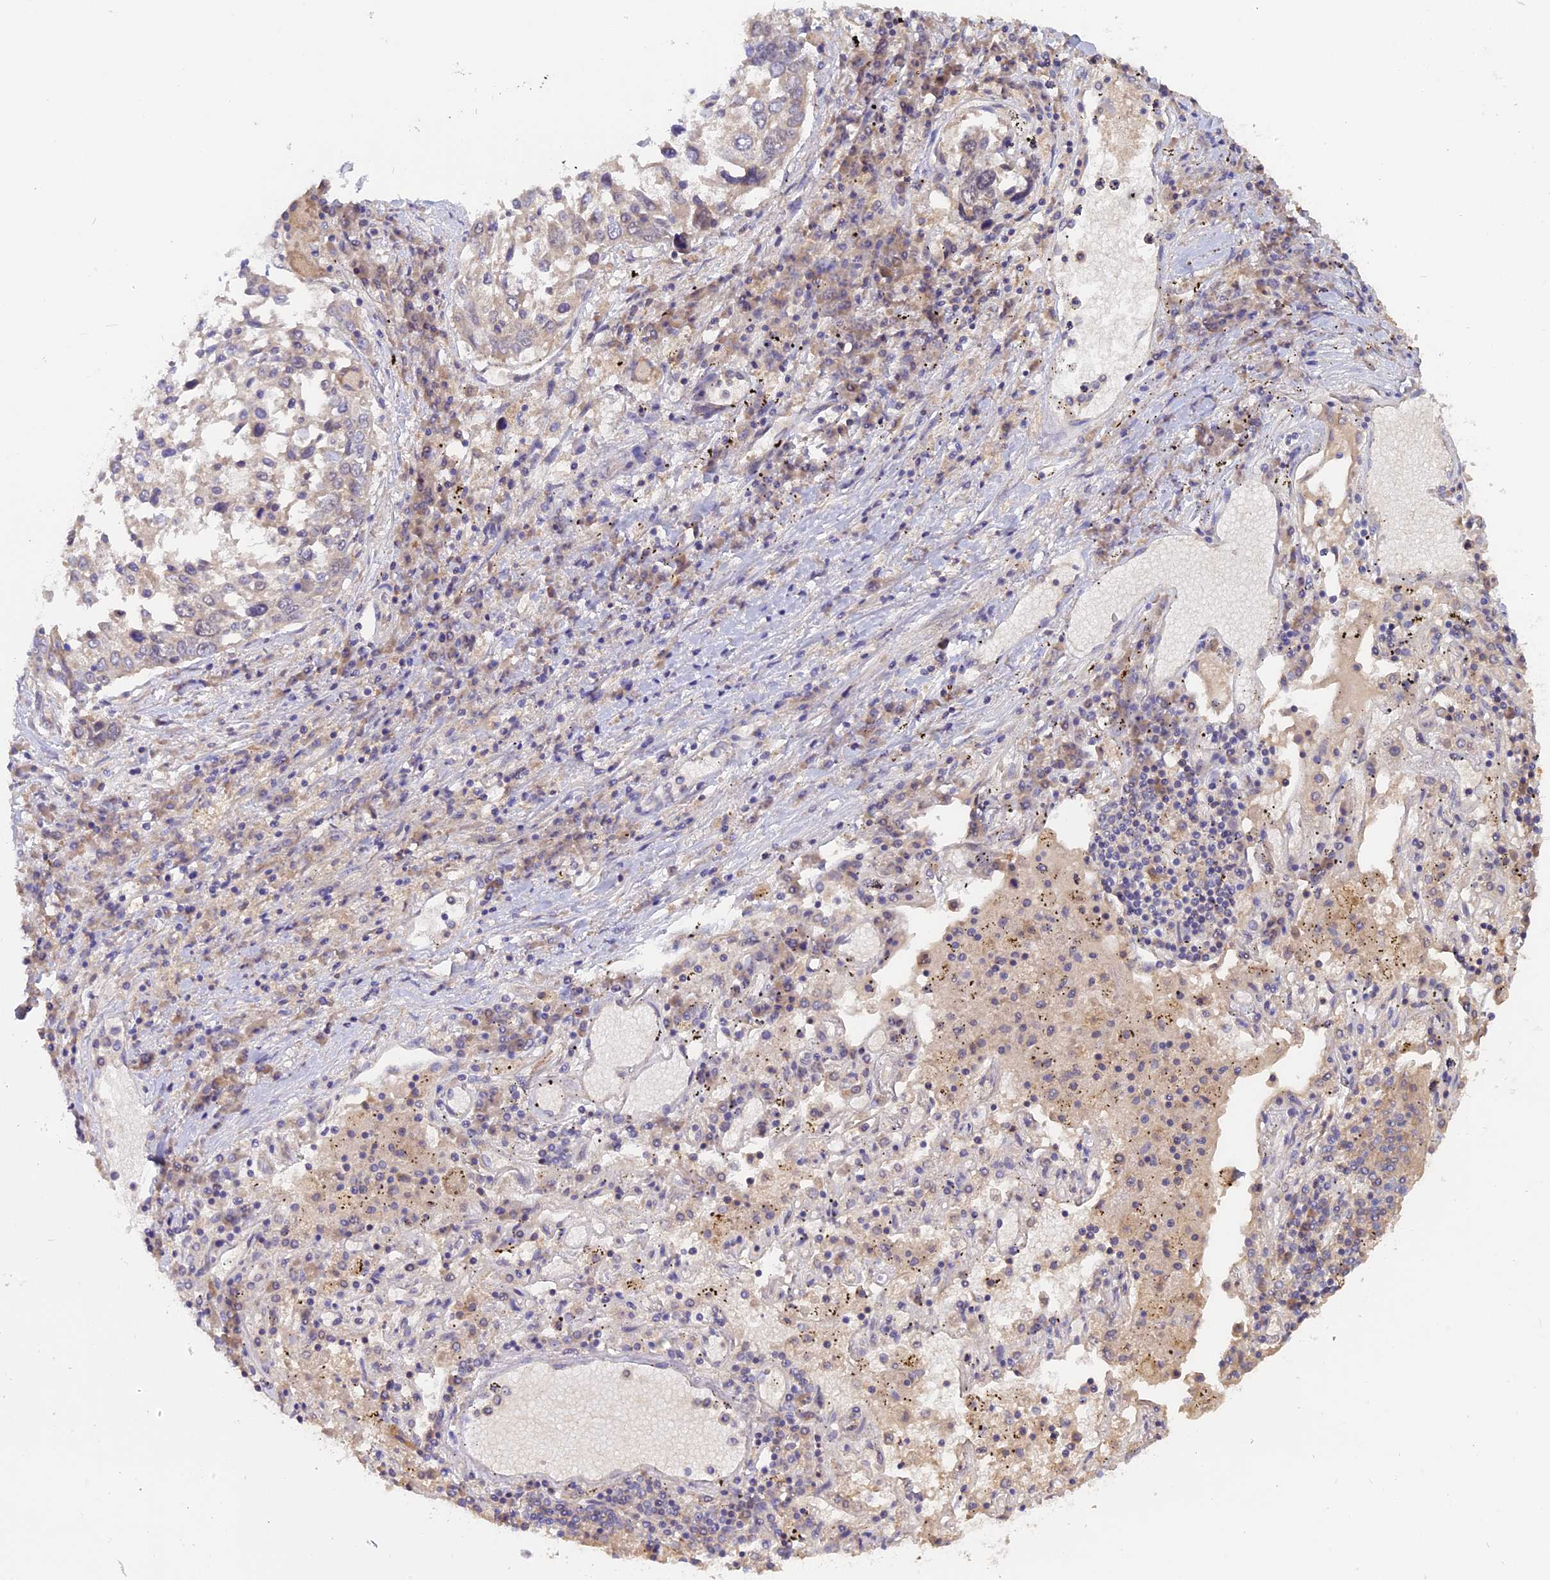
{"staining": {"intensity": "weak", "quantity": "<25%", "location": "cytoplasmic/membranous"}, "tissue": "lung cancer", "cell_type": "Tumor cells", "image_type": "cancer", "snomed": [{"axis": "morphology", "description": "Squamous cell carcinoma, NOS"}, {"axis": "topography", "description": "Lung"}], "caption": "A high-resolution image shows IHC staining of squamous cell carcinoma (lung), which shows no significant staining in tumor cells. The staining is performed using DAB (3,3'-diaminobenzidine) brown chromogen with nuclei counter-stained in using hematoxylin.", "gene": "TENT4B", "patient": {"sex": "male", "age": 65}}